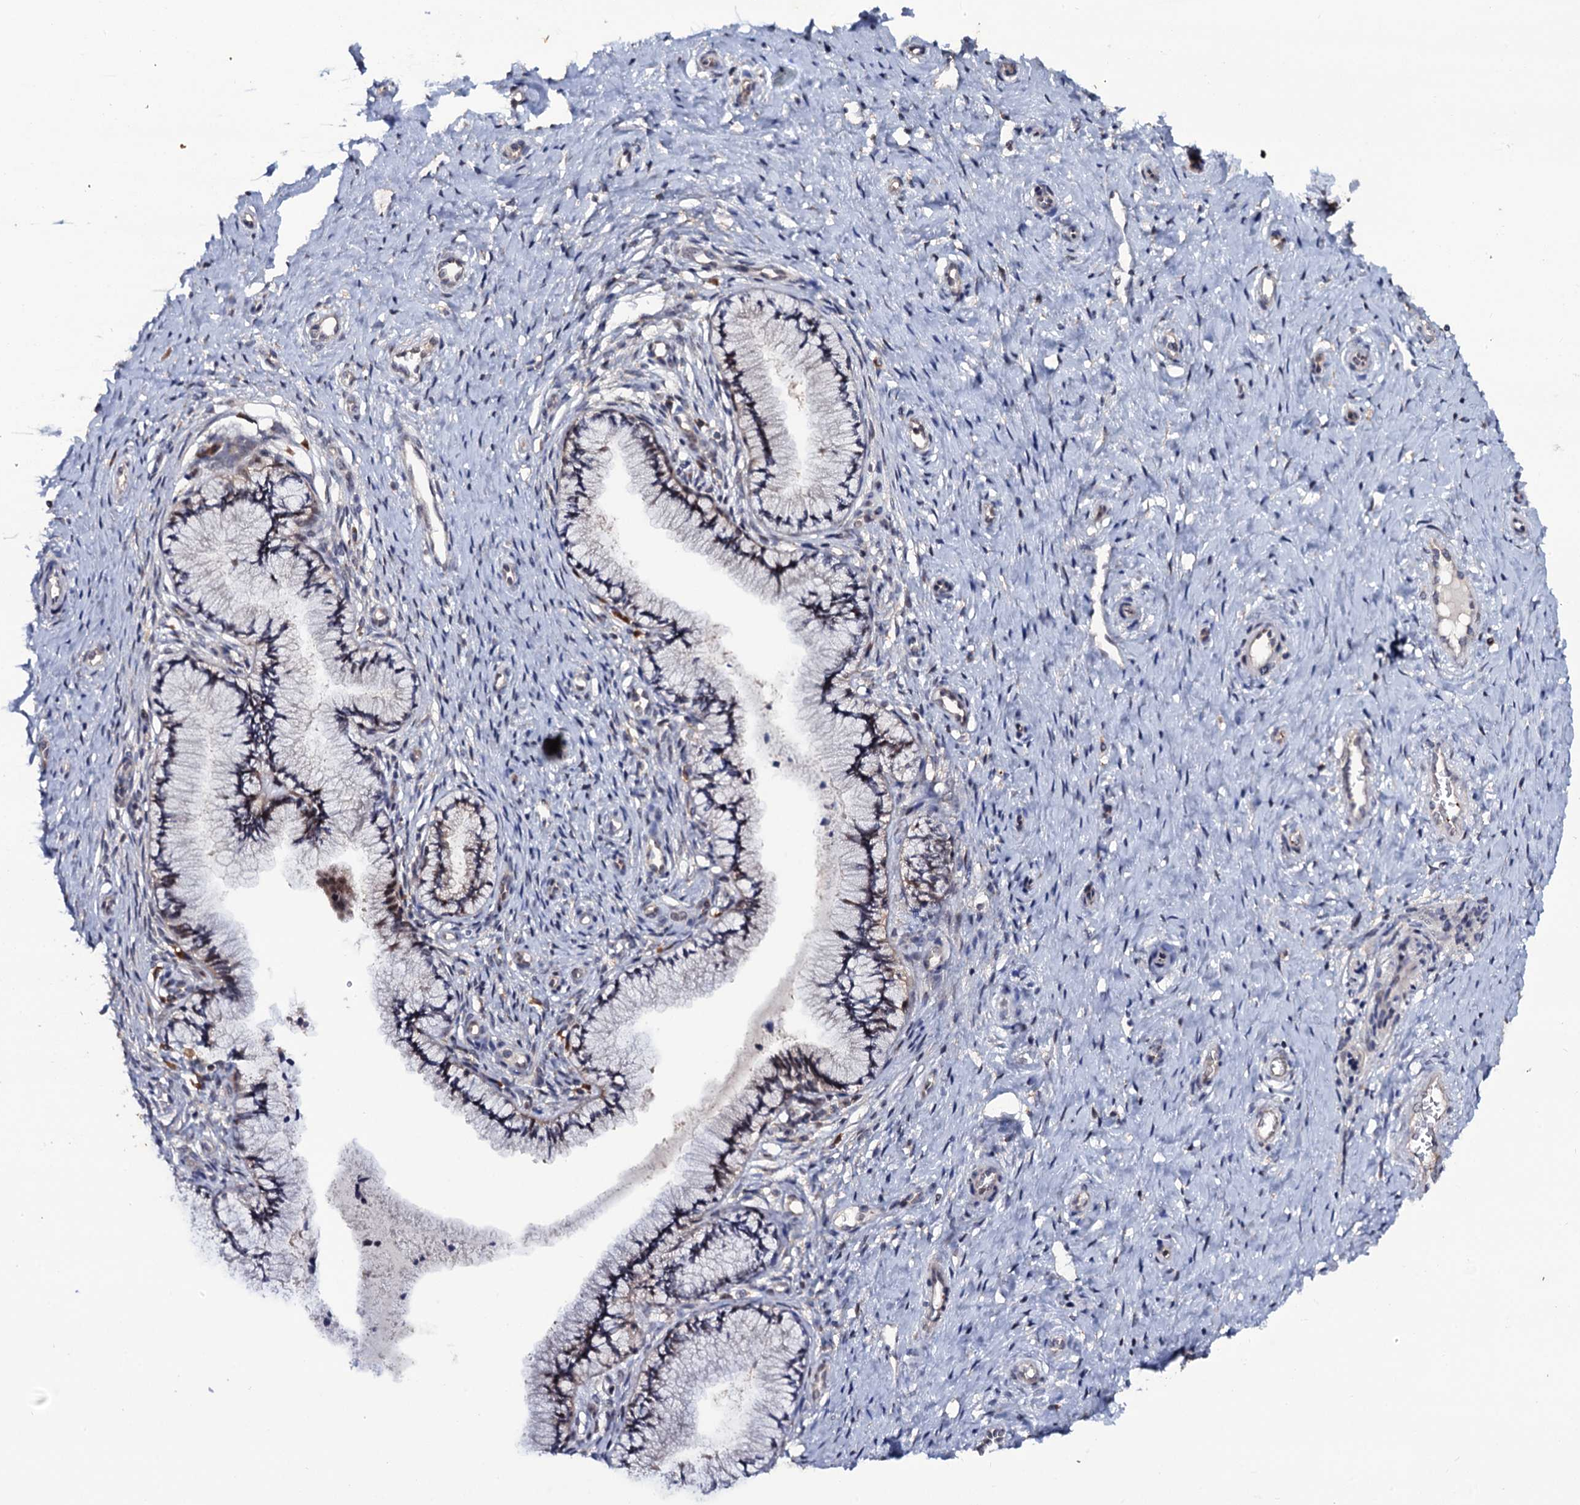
{"staining": {"intensity": "weak", "quantity": "25%-75%", "location": "cytoplasmic/membranous"}, "tissue": "cervix", "cell_type": "Glandular cells", "image_type": "normal", "snomed": [{"axis": "morphology", "description": "Normal tissue, NOS"}, {"axis": "topography", "description": "Cervix"}], "caption": "Weak cytoplasmic/membranous positivity is present in approximately 25%-75% of glandular cells in normal cervix. (IHC, brightfield microscopy, high magnification).", "gene": "LRRC63", "patient": {"sex": "female", "age": 36}}